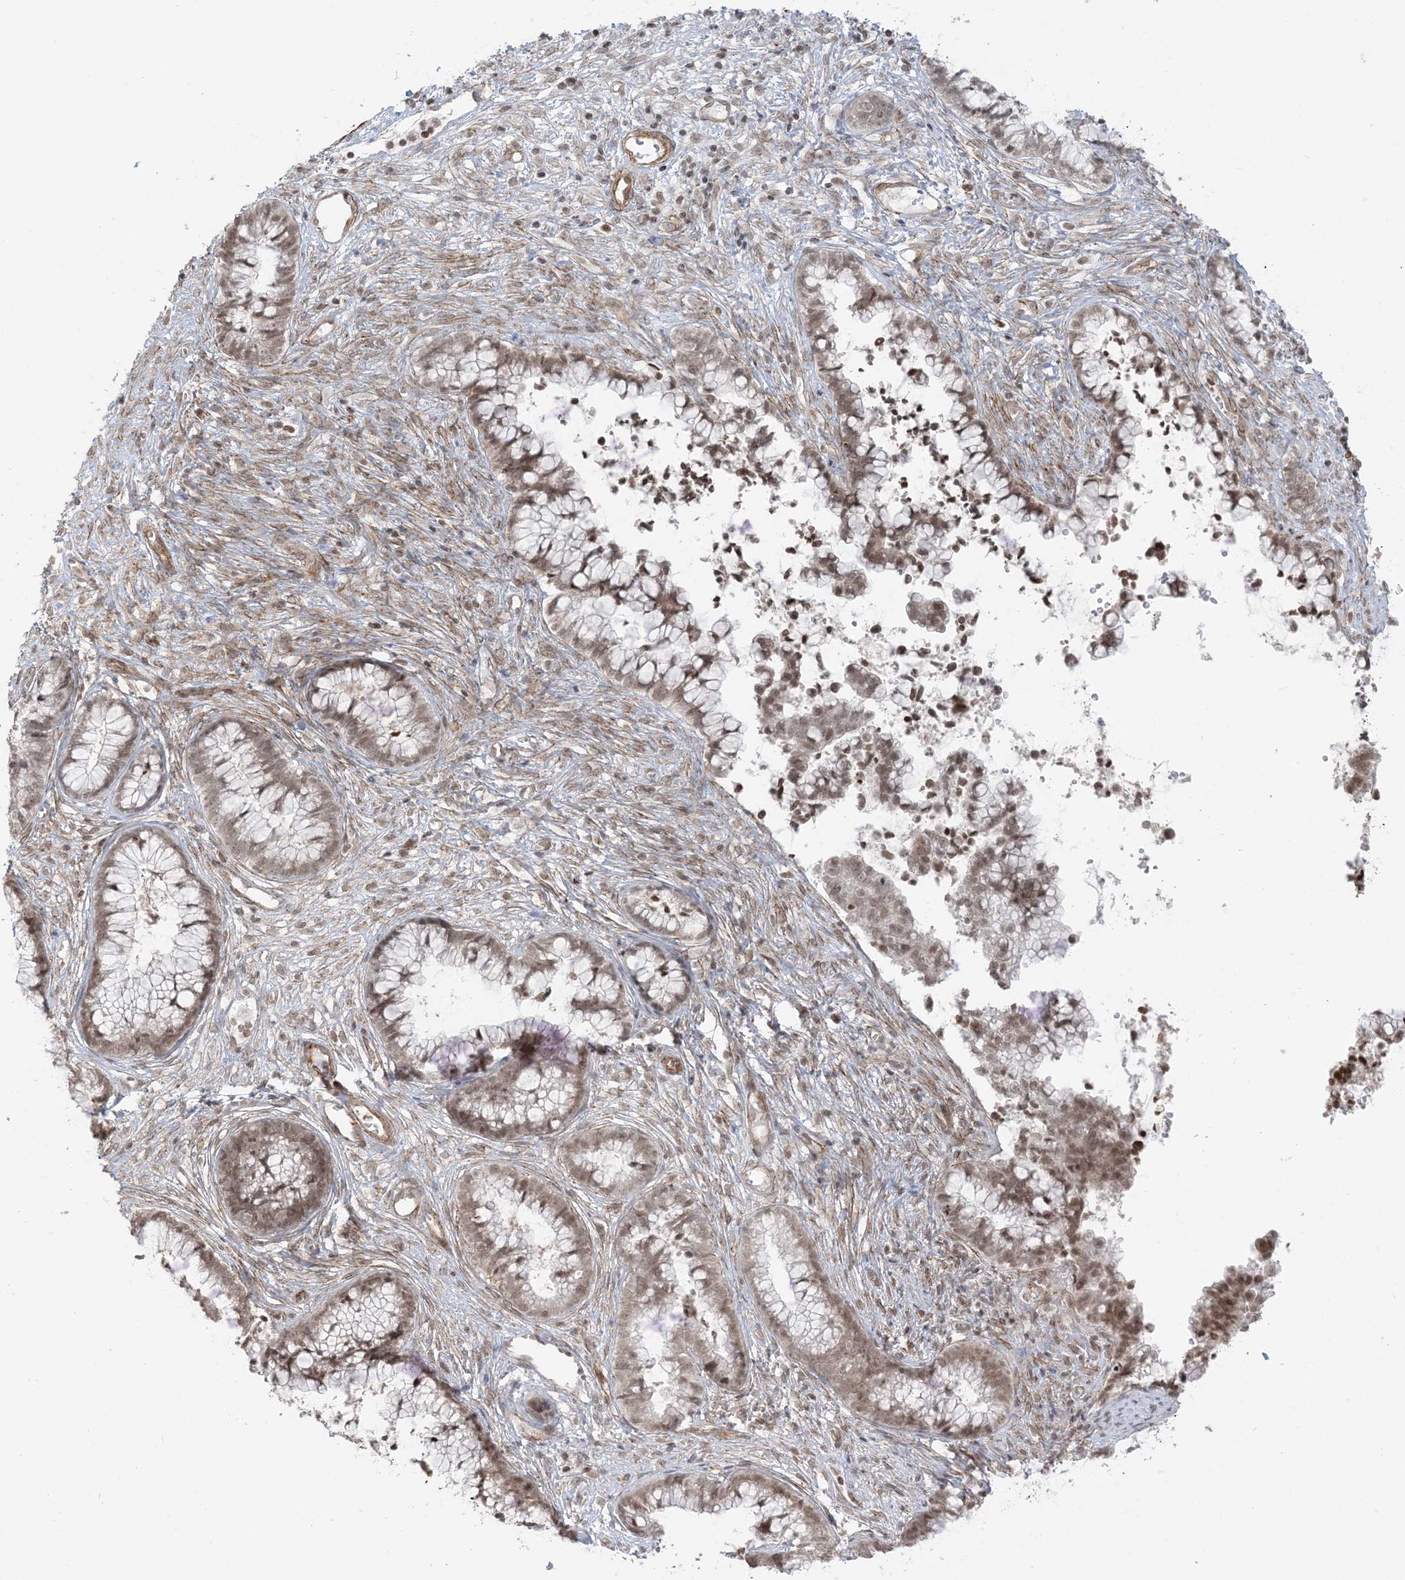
{"staining": {"intensity": "weak", "quantity": ">75%", "location": "nuclear"}, "tissue": "cervical cancer", "cell_type": "Tumor cells", "image_type": "cancer", "snomed": [{"axis": "morphology", "description": "Adenocarcinoma, NOS"}, {"axis": "topography", "description": "Cervix"}], "caption": "A histopathology image showing weak nuclear expression in about >75% of tumor cells in cervical cancer (adenocarcinoma), as visualized by brown immunohistochemical staining.", "gene": "METAP1D", "patient": {"sex": "female", "age": 44}}